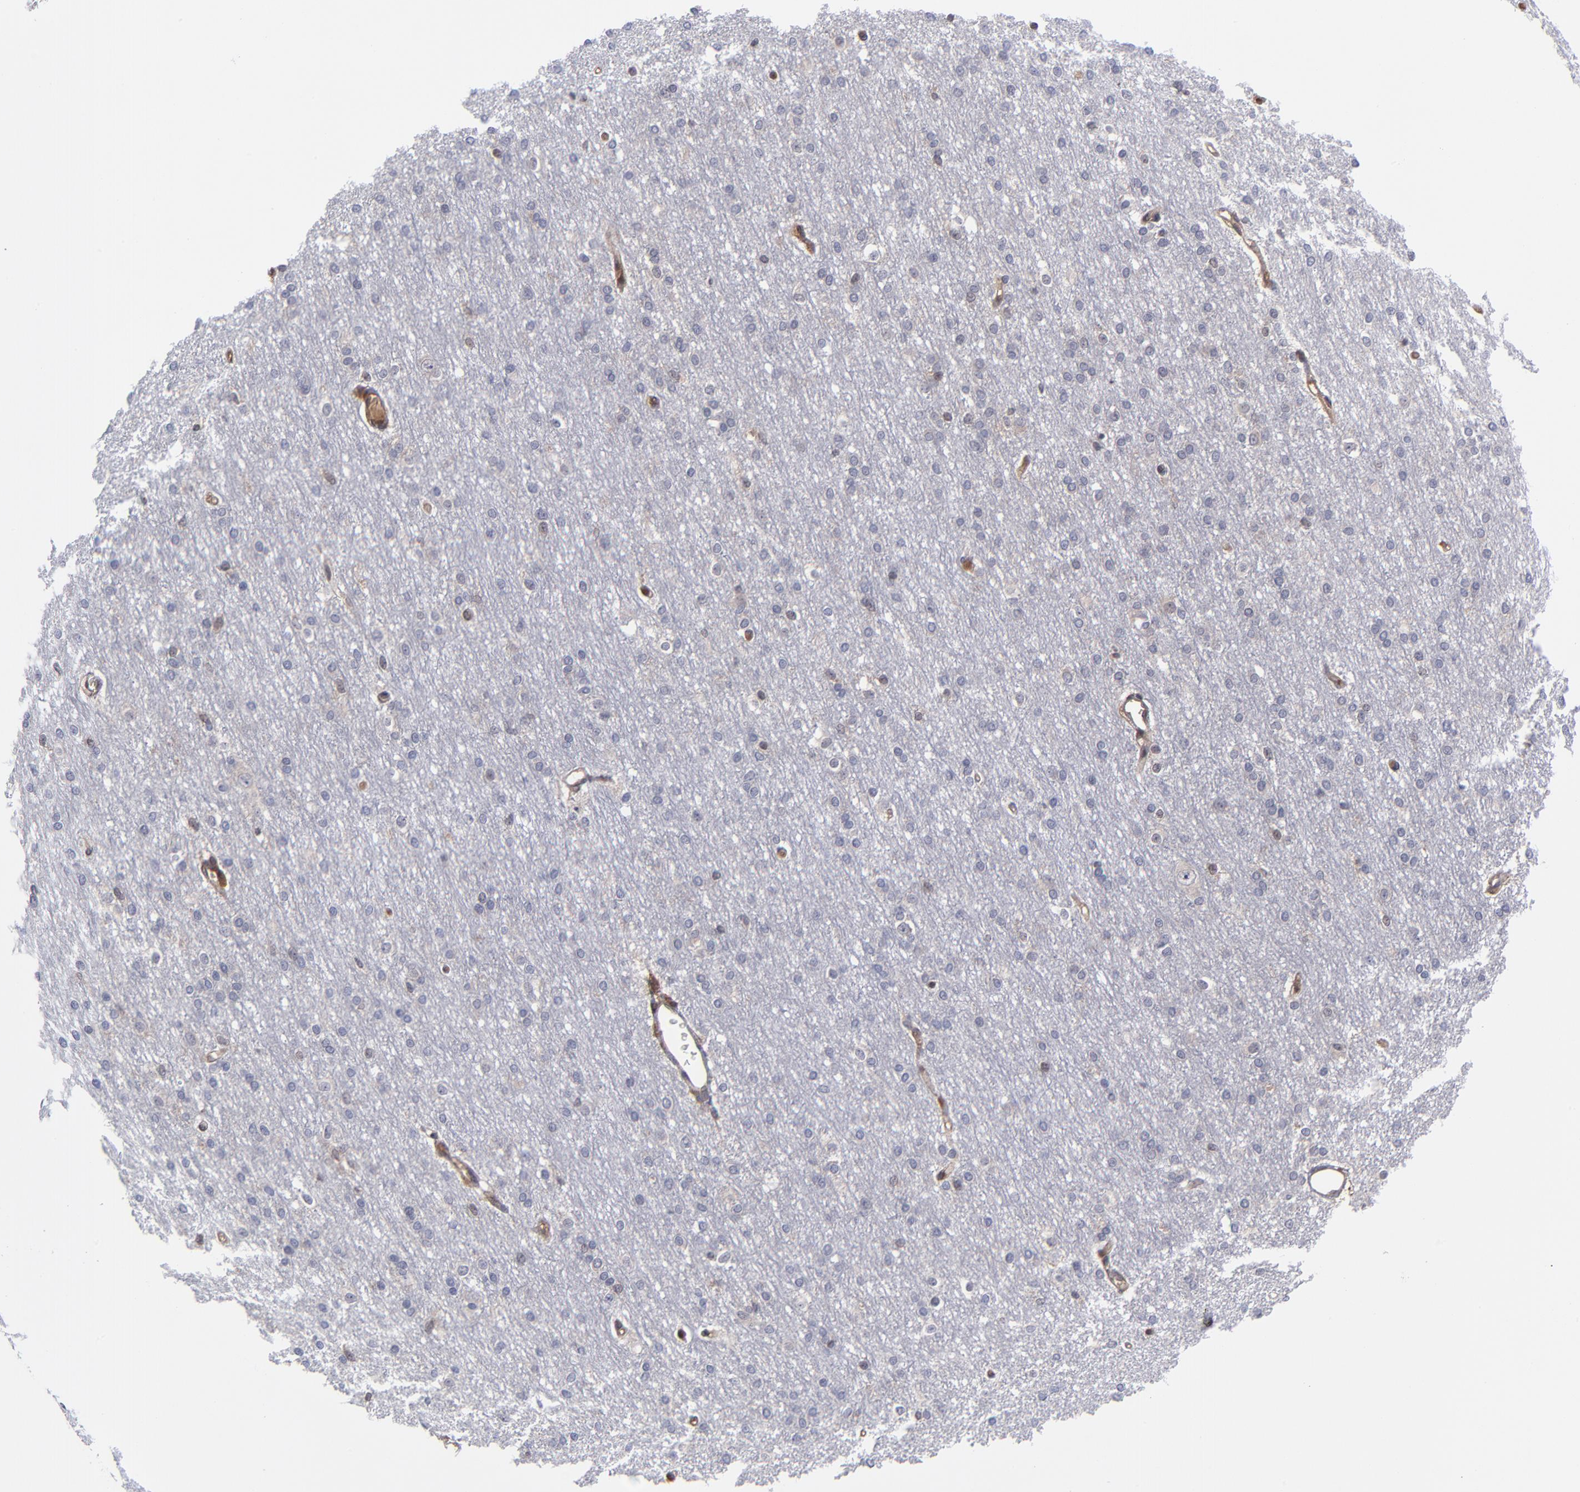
{"staining": {"intensity": "weak", "quantity": "25%-75%", "location": "cytoplasmic/membranous"}, "tissue": "cerebral cortex", "cell_type": "Endothelial cells", "image_type": "normal", "snomed": [{"axis": "morphology", "description": "Normal tissue, NOS"}, {"axis": "morphology", "description": "Inflammation, NOS"}, {"axis": "topography", "description": "Cerebral cortex"}], "caption": "Brown immunohistochemical staining in normal human cerebral cortex exhibits weak cytoplasmic/membranous expression in approximately 25%-75% of endothelial cells.", "gene": "UBE2L6", "patient": {"sex": "male", "age": 6}}